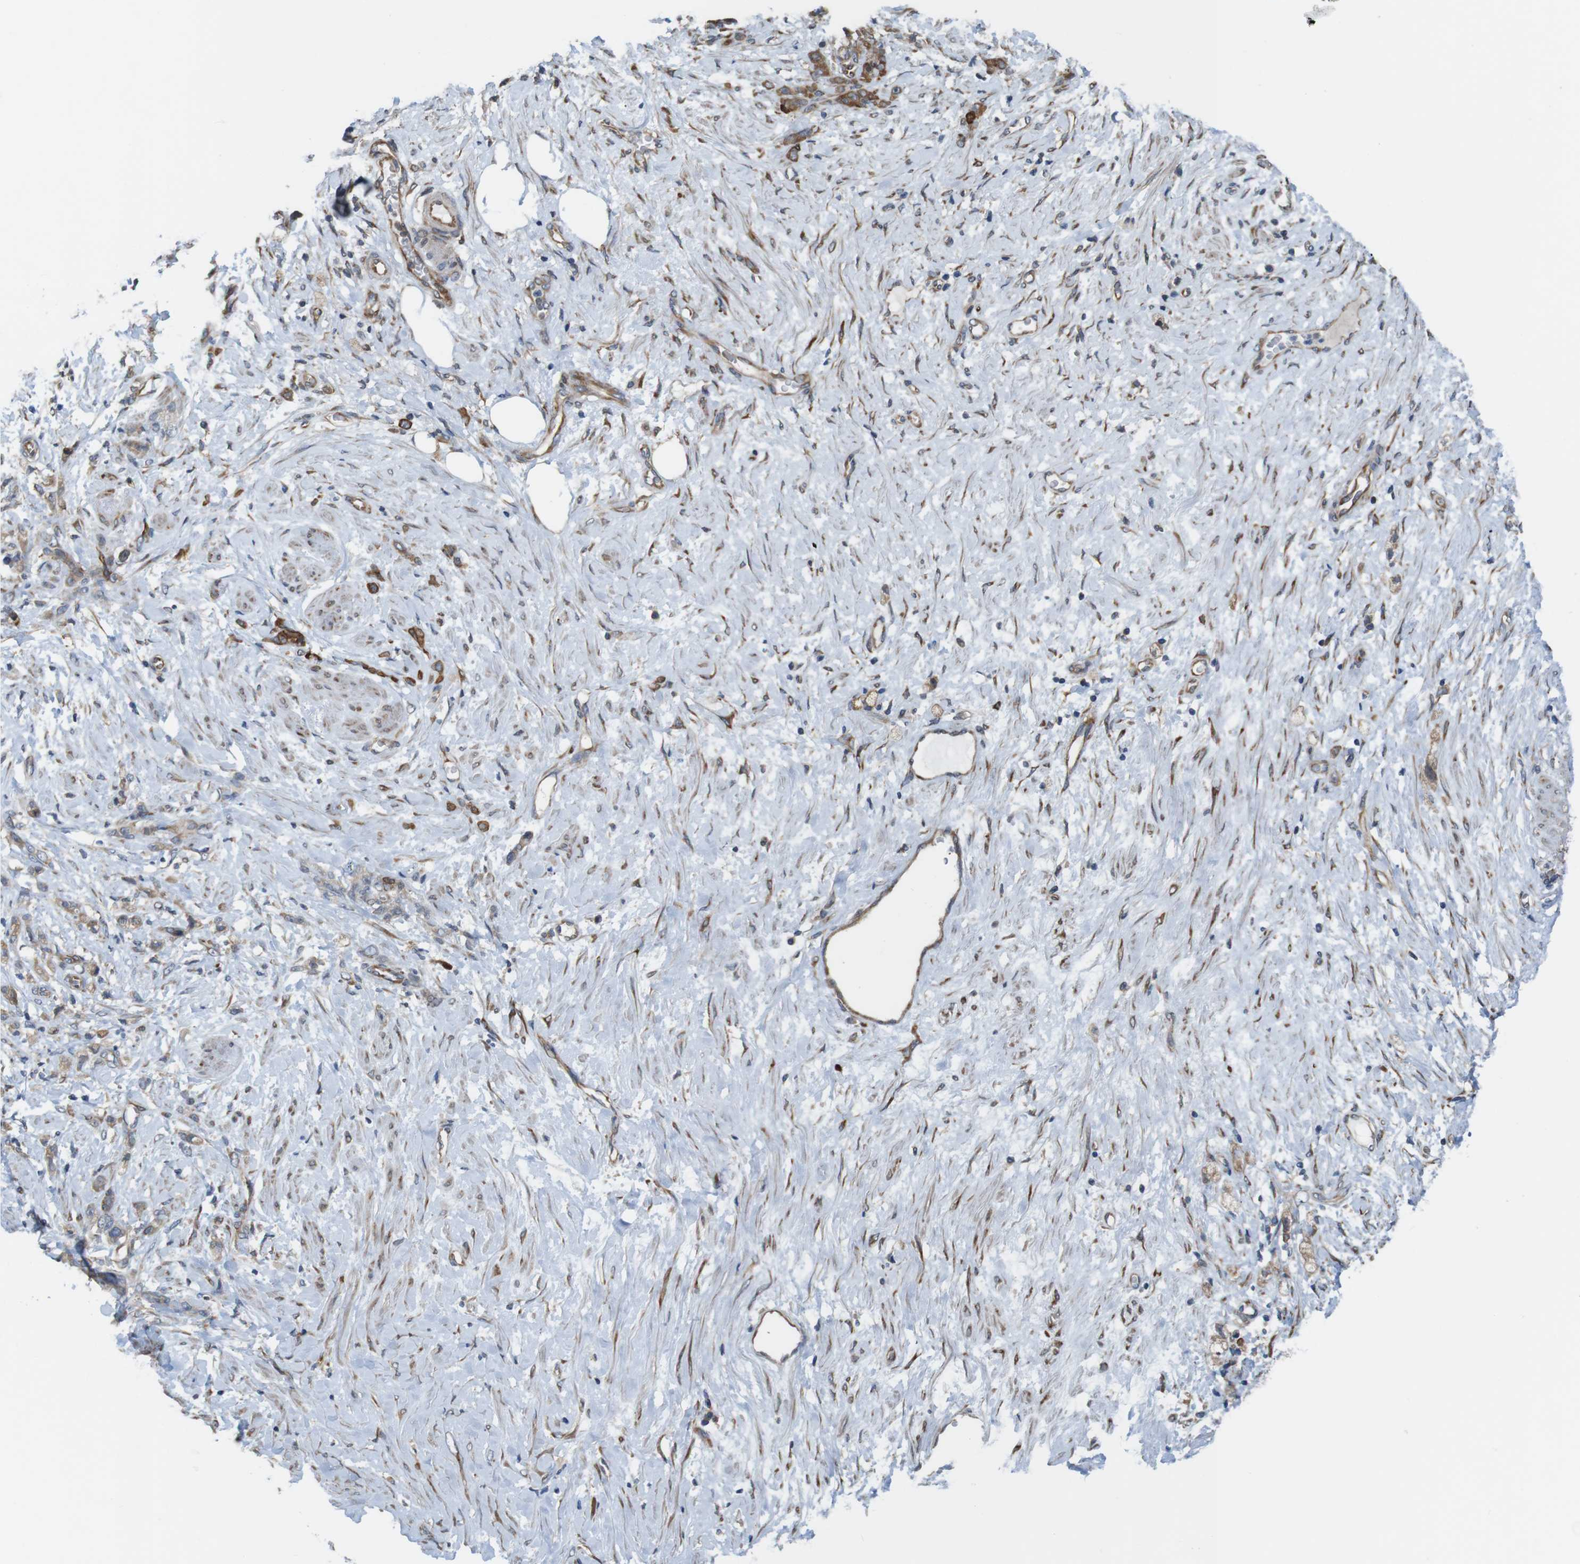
{"staining": {"intensity": "moderate", "quantity": ">75%", "location": "cytoplasmic/membranous"}, "tissue": "stomach cancer", "cell_type": "Tumor cells", "image_type": "cancer", "snomed": [{"axis": "morphology", "description": "Adenocarcinoma, NOS"}, {"axis": "topography", "description": "Stomach"}], "caption": "A micrograph of stomach adenocarcinoma stained for a protein shows moderate cytoplasmic/membranous brown staining in tumor cells.", "gene": "PCOLCE2", "patient": {"sex": "male", "age": 82}}